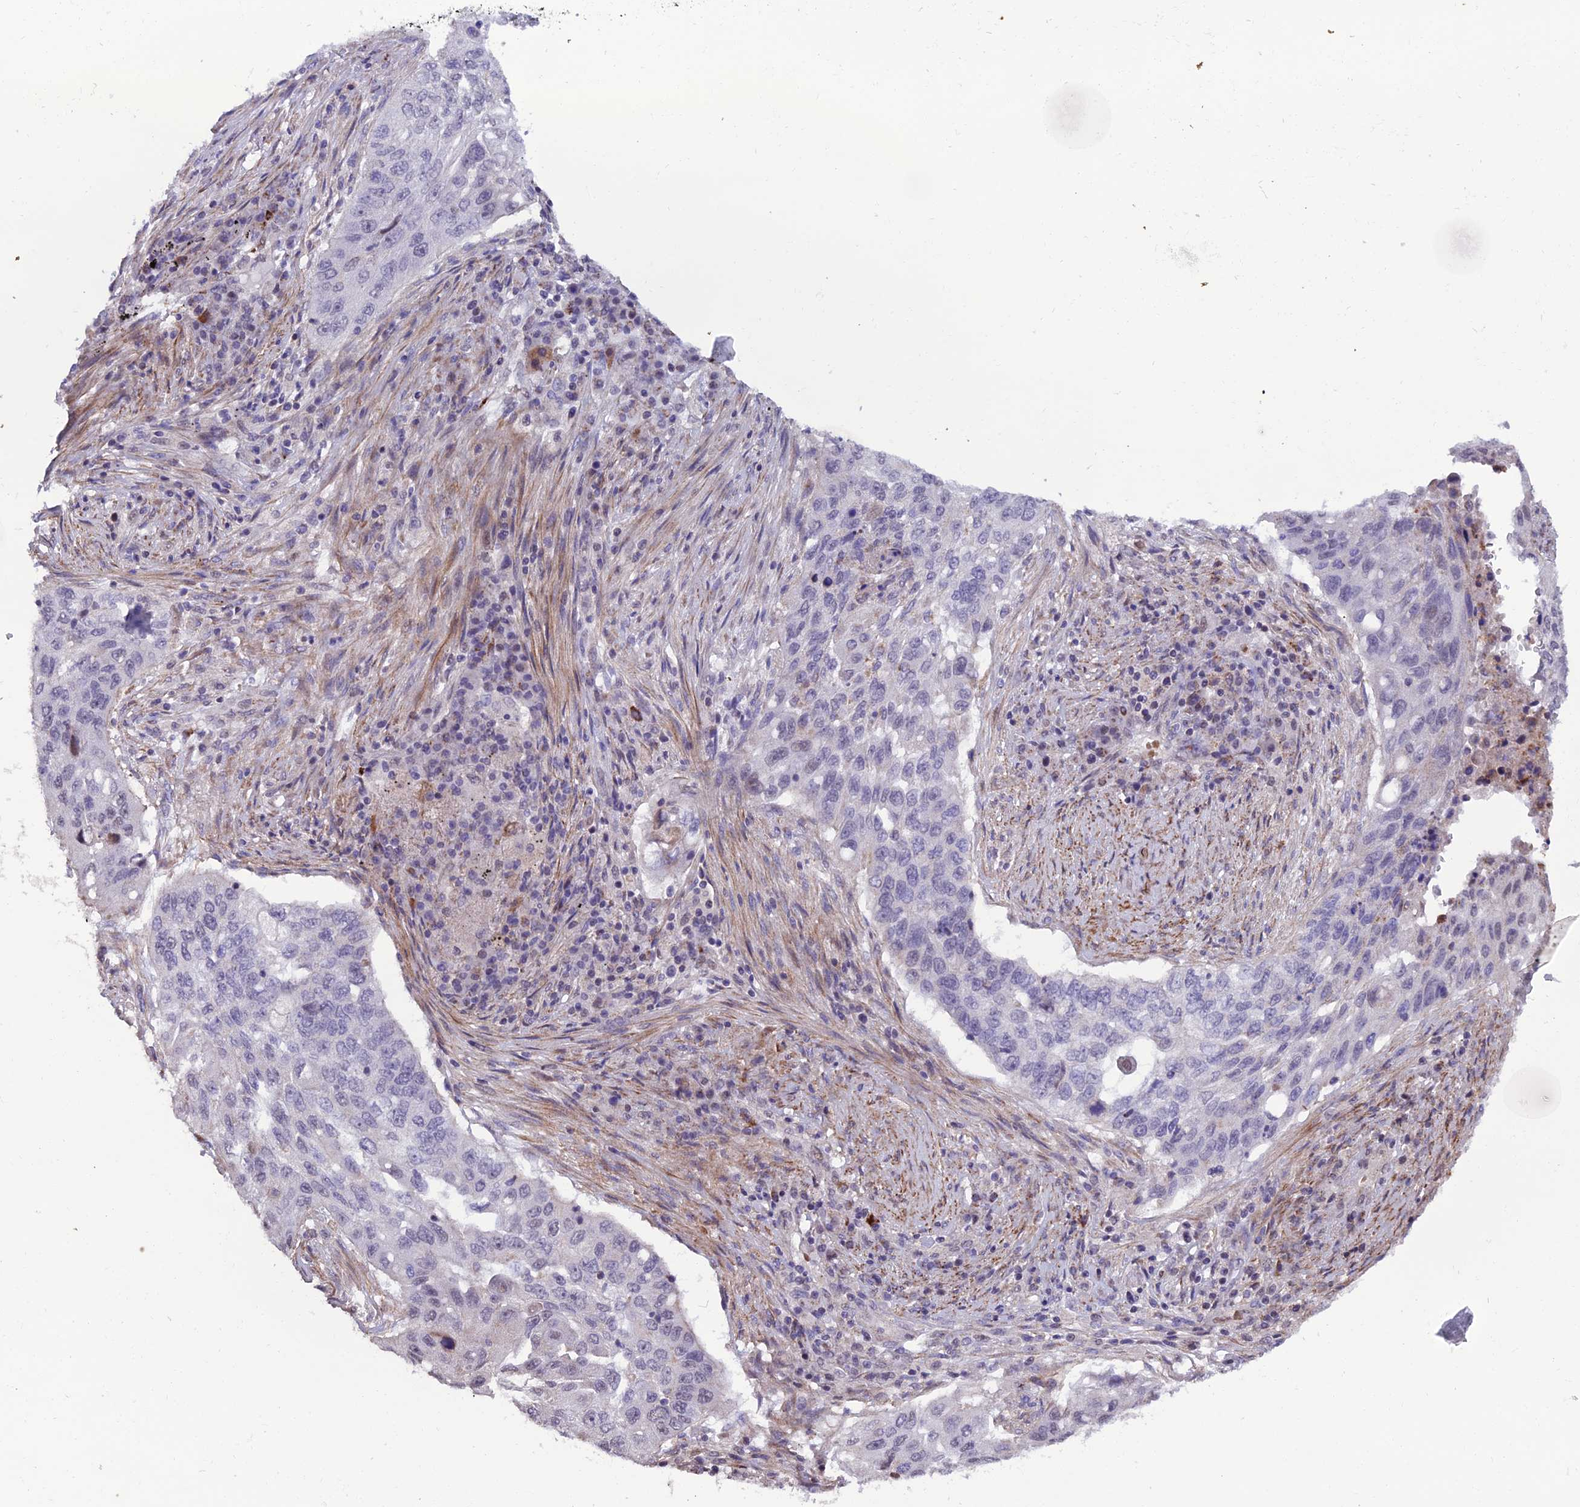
{"staining": {"intensity": "negative", "quantity": "none", "location": "none"}, "tissue": "lung cancer", "cell_type": "Tumor cells", "image_type": "cancer", "snomed": [{"axis": "morphology", "description": "Squamous cell carcinoma, NOS"}, {"axis": "topography", "description": "Lung"}], "caption": "This is an immunohistochemistry image of squamous cell carcinoma (lung). There is no expression in tumor cells.", "gene": "COL6A6", "patient": {"sex": "female", "age": 63}}